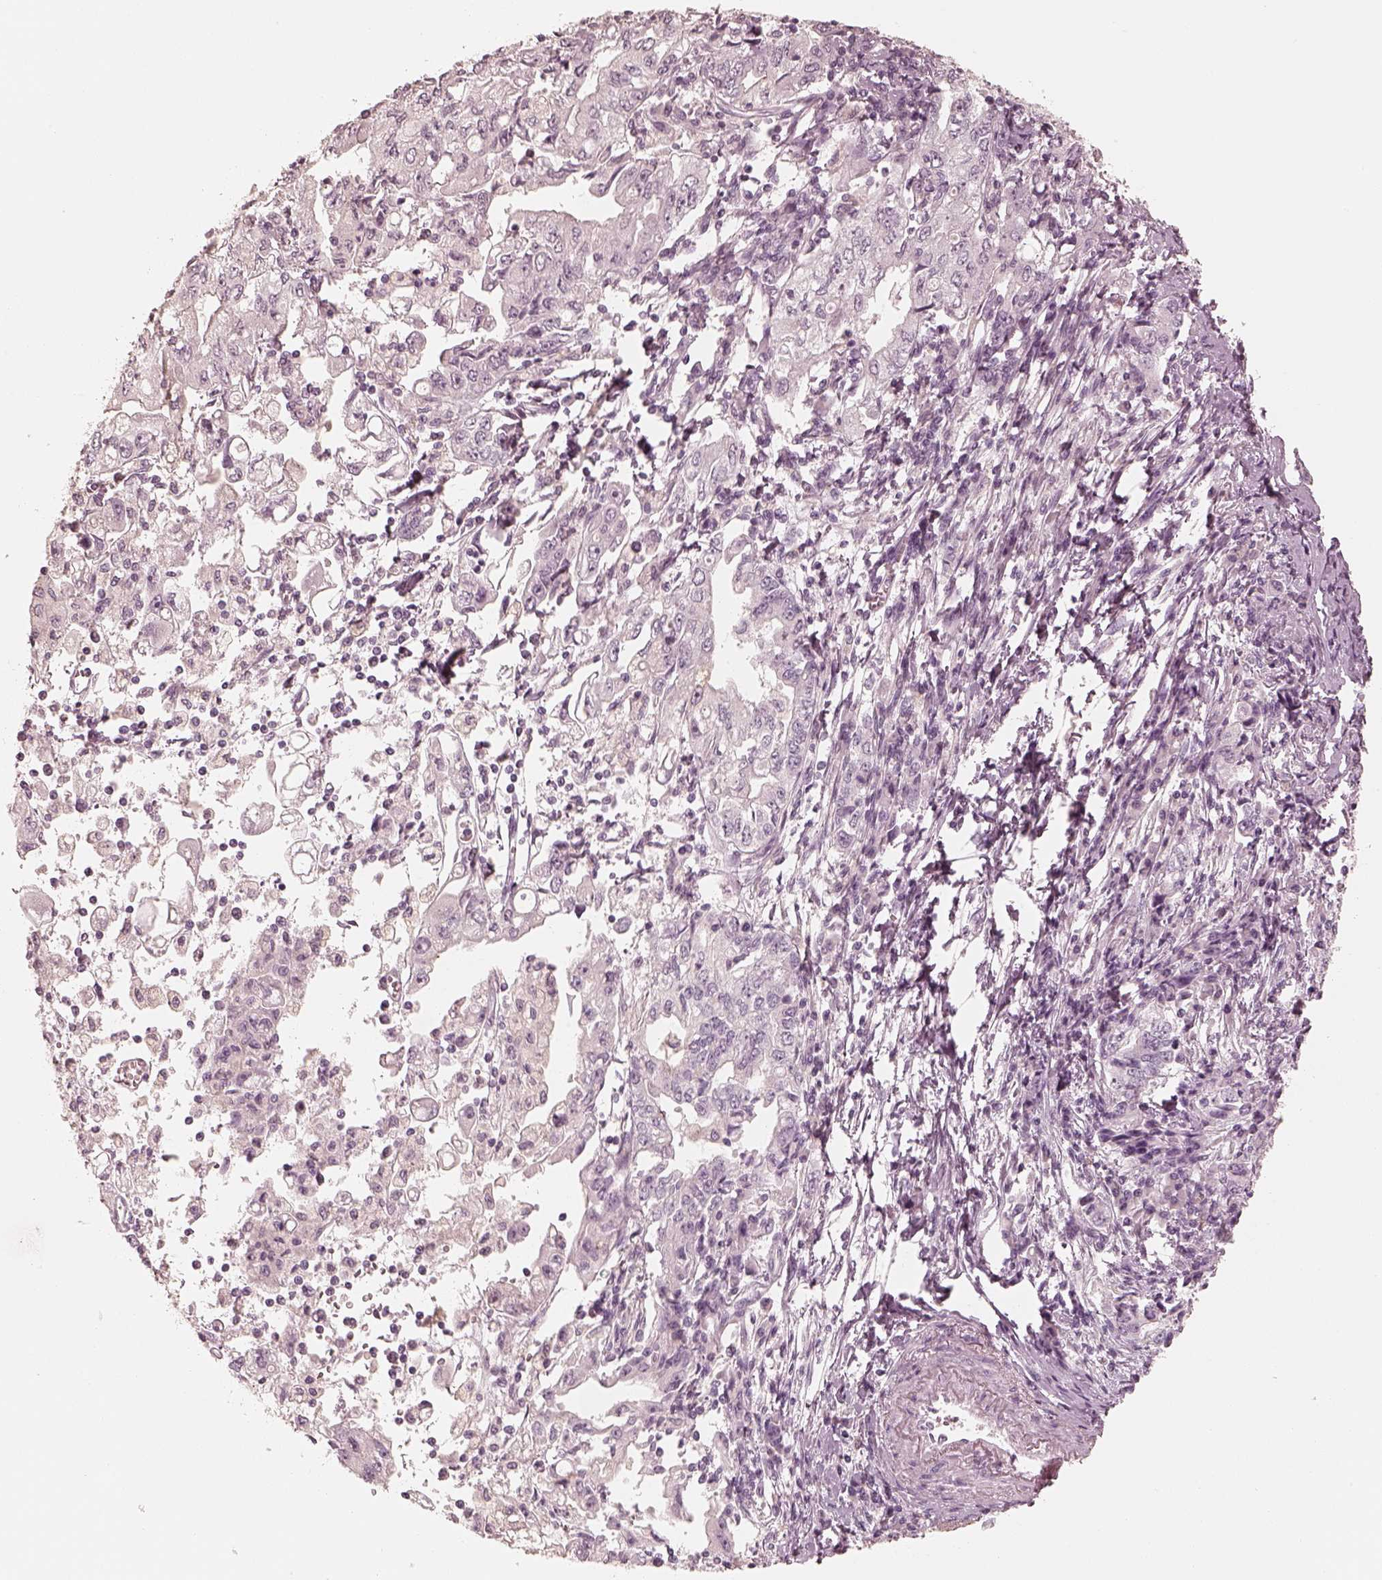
{"staining": {"intensity": "negative", "quantity": "none", "location": "none"}, "tissue": "stomach cancer", "cell_type": "Tumor cells", "image_type": "cancer", "snomed": [{"axis": "morphology", "description": "Adenocarcinoma, NOS"}, {"axis": "topography", "description": "Stomach, lower"}], "caption": "This micrograph is of stomach adenocarcinoma stained with immunohistochemistry to label a protein in brown with the nuclei are counter-stained blue. There is no expression in tumor cells.", "gene": "CALR3", "patient": {"sex": "female", "age": 72}}